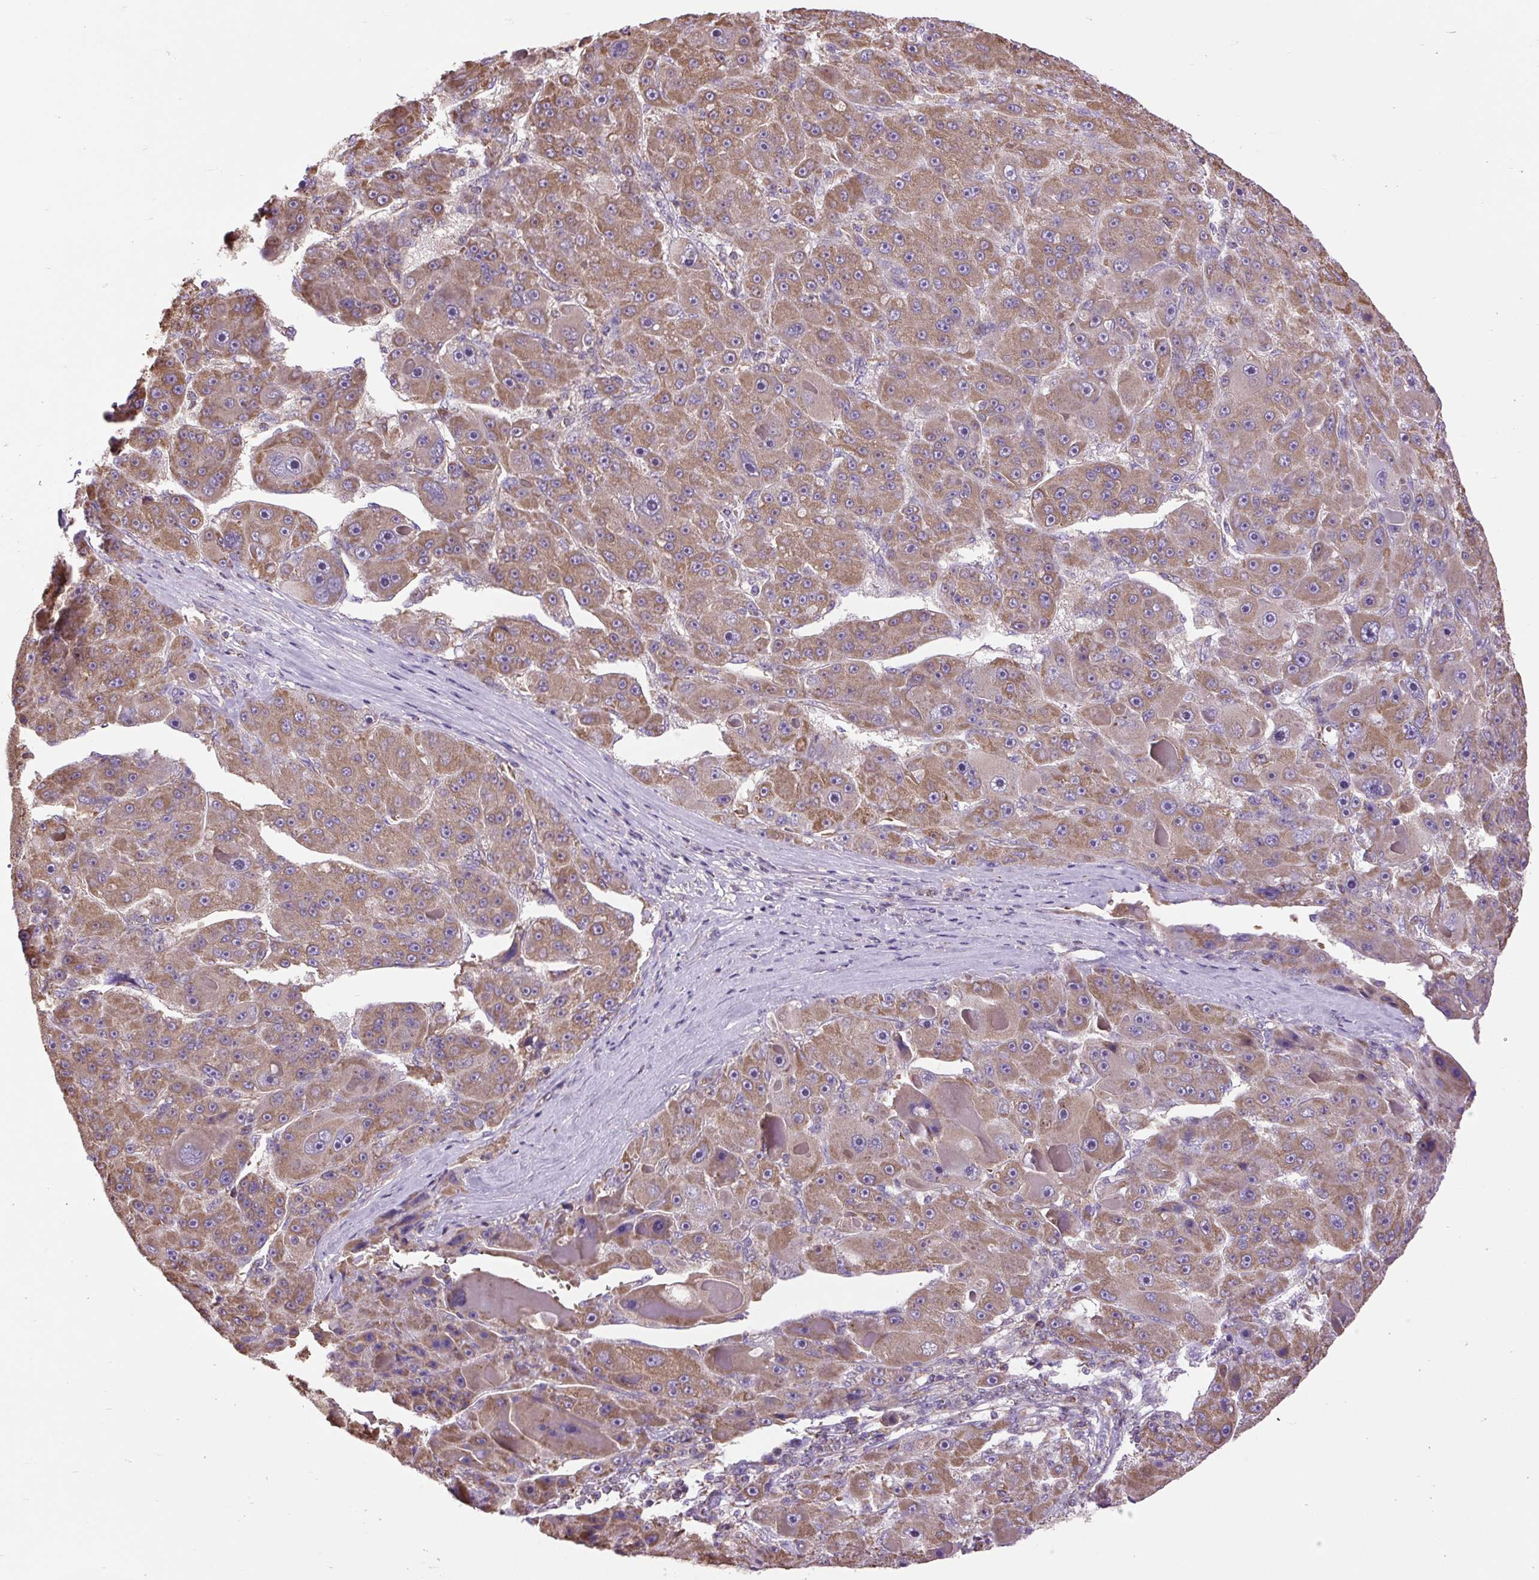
{"staining": {"intensity": "moderate", "quantity": ">75%", "location": "cytoplasmic/membranous"}, "tissue": "liver cancer", "cell_type": "Tumor cells", "image_type": "cancer", "snomed": [{"axis": "morphology", "description": "Carcinoma, Hepatocellular, NOS"}, {"axis": "topography", "description": "Liver"}], "caption": "Immunohistochemical staining of human liver cancer reveals medium levels of moderate cytoplasmic/membranous positivity in approximately >75% of tumor cells. The protein is stained brown, and the nuclei are stained in blue (DAB (3,3'-diaminobenzidine) IHC with brightfield microscopy, high magnification).", "gene": "PLCG1", "patient": {"sex": "male", "age": 76}}